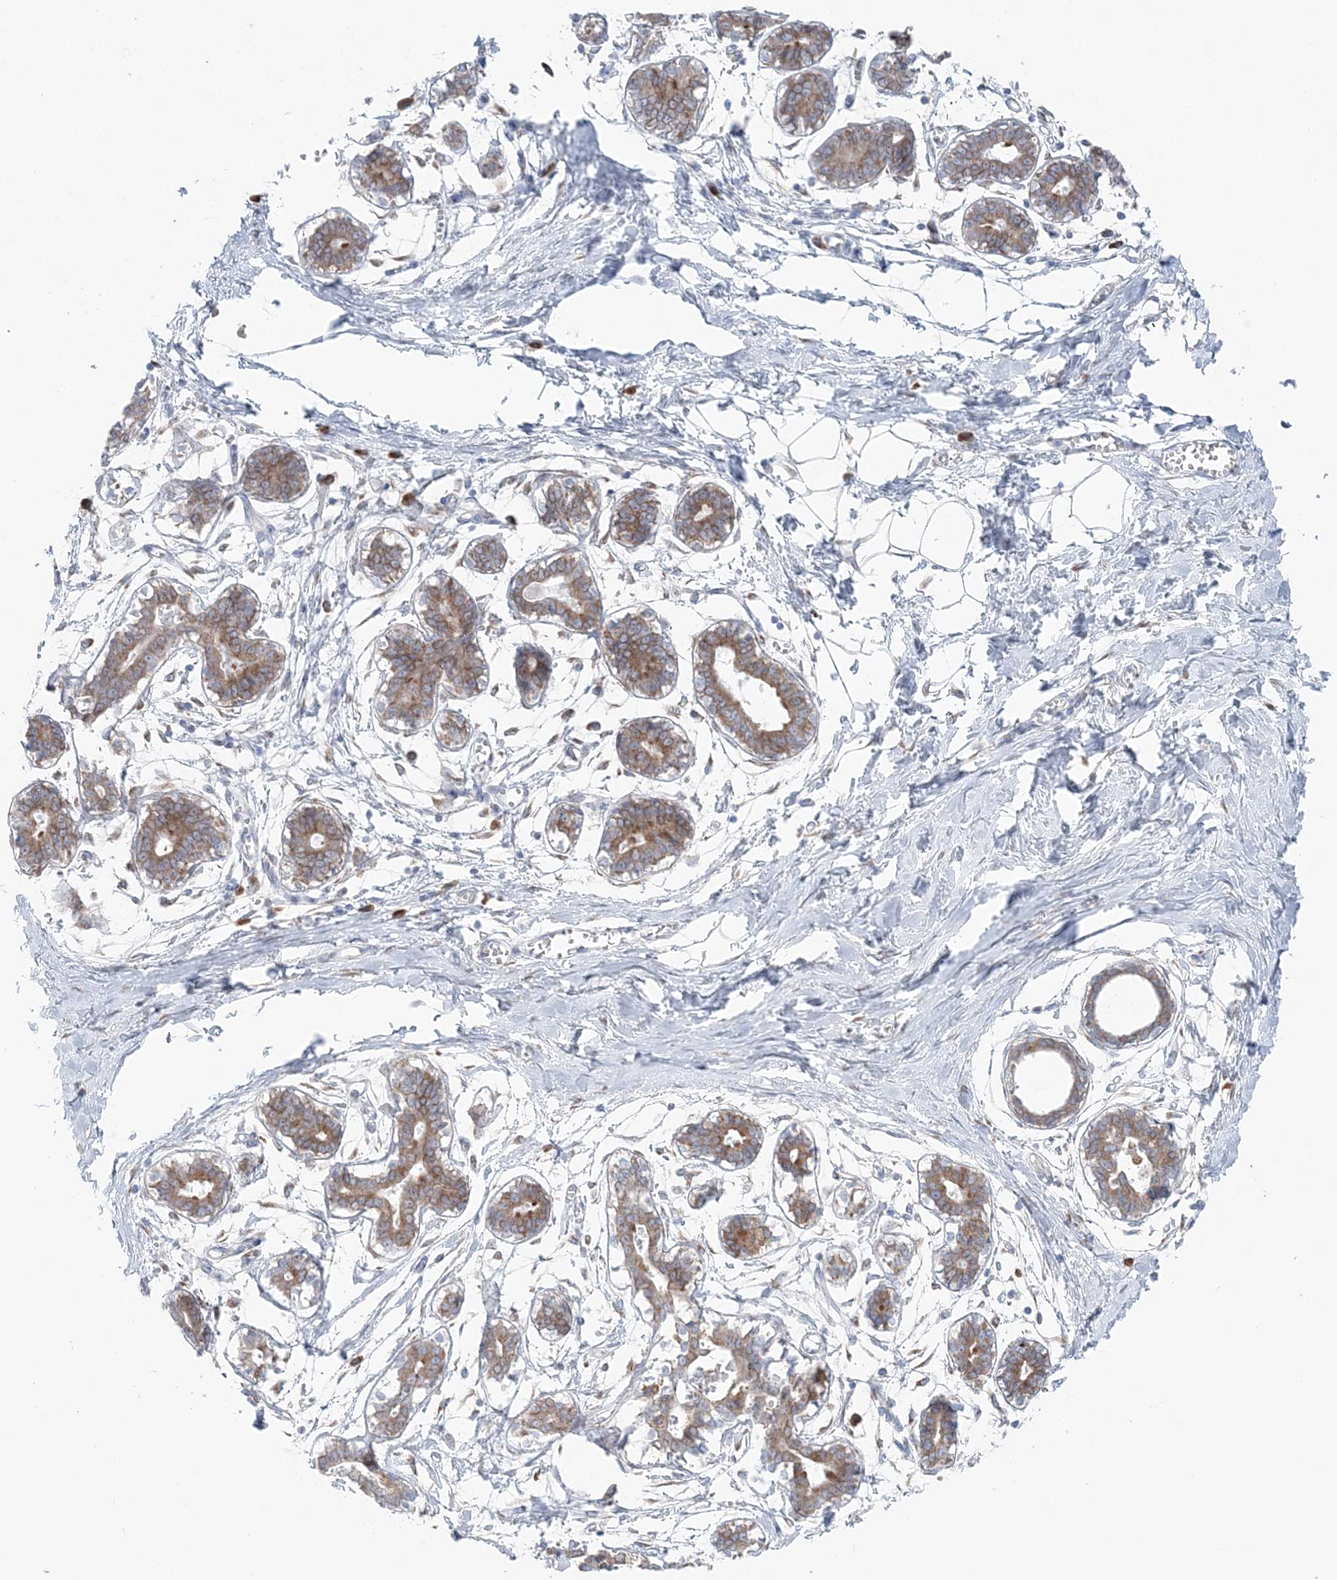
{"staining": {"intensity": "negative", "quantity": "none", "location": "none"}, "tissue": "breast", "cell_type": "Adipocytes", "image_type": "normal", "snomed": [{"axis": "morphology", "description": "Normal tissue, NOS"}, {"axis": "topography", "description": "Breast"}], "caption": "DAB (3,3'-diaminobenzidine) immunohistochemical staining of normal breast reveals no significant staining in adipocytes.", "gene": "TMED10", "patient": {"sex": "female", "age": 27}}